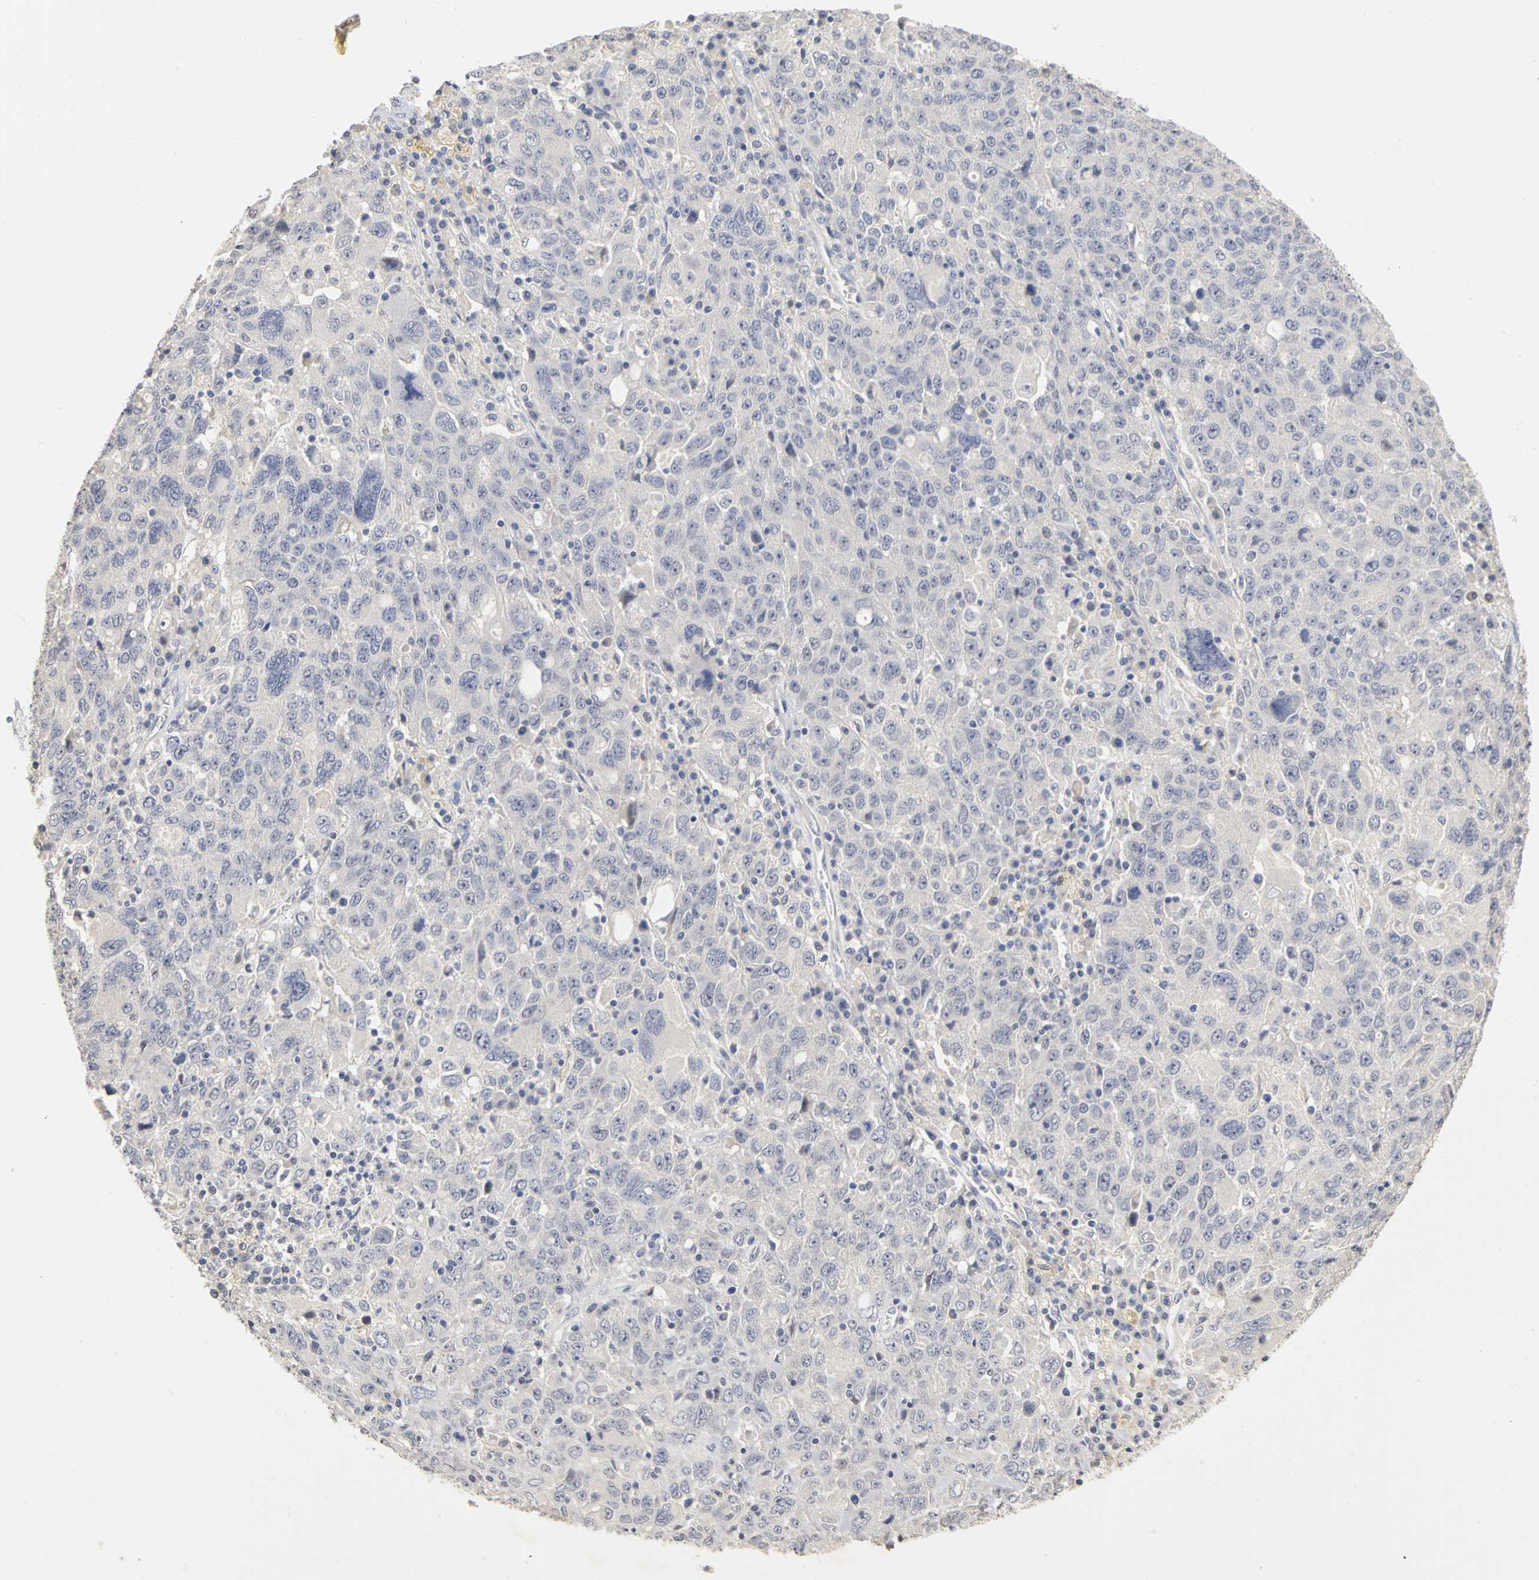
{"staining": {"intensity": "negative", "quantity": "none", "location": "none"}, "tissue": "ovarian cancer", "cell_type": "Tumor cells", "image_type": "cancer", "snomed": [{"axis": "morphology", "description": "Carcinoma, endometroid"}, {"axis": "topography", "description": "Ovary"}], "caption": "Tumor cells are negative for brown protein staining in endometroid carcinoma (ovarian).", "gene": "PGR", "patient": {"sex": "female", "age": 62}}